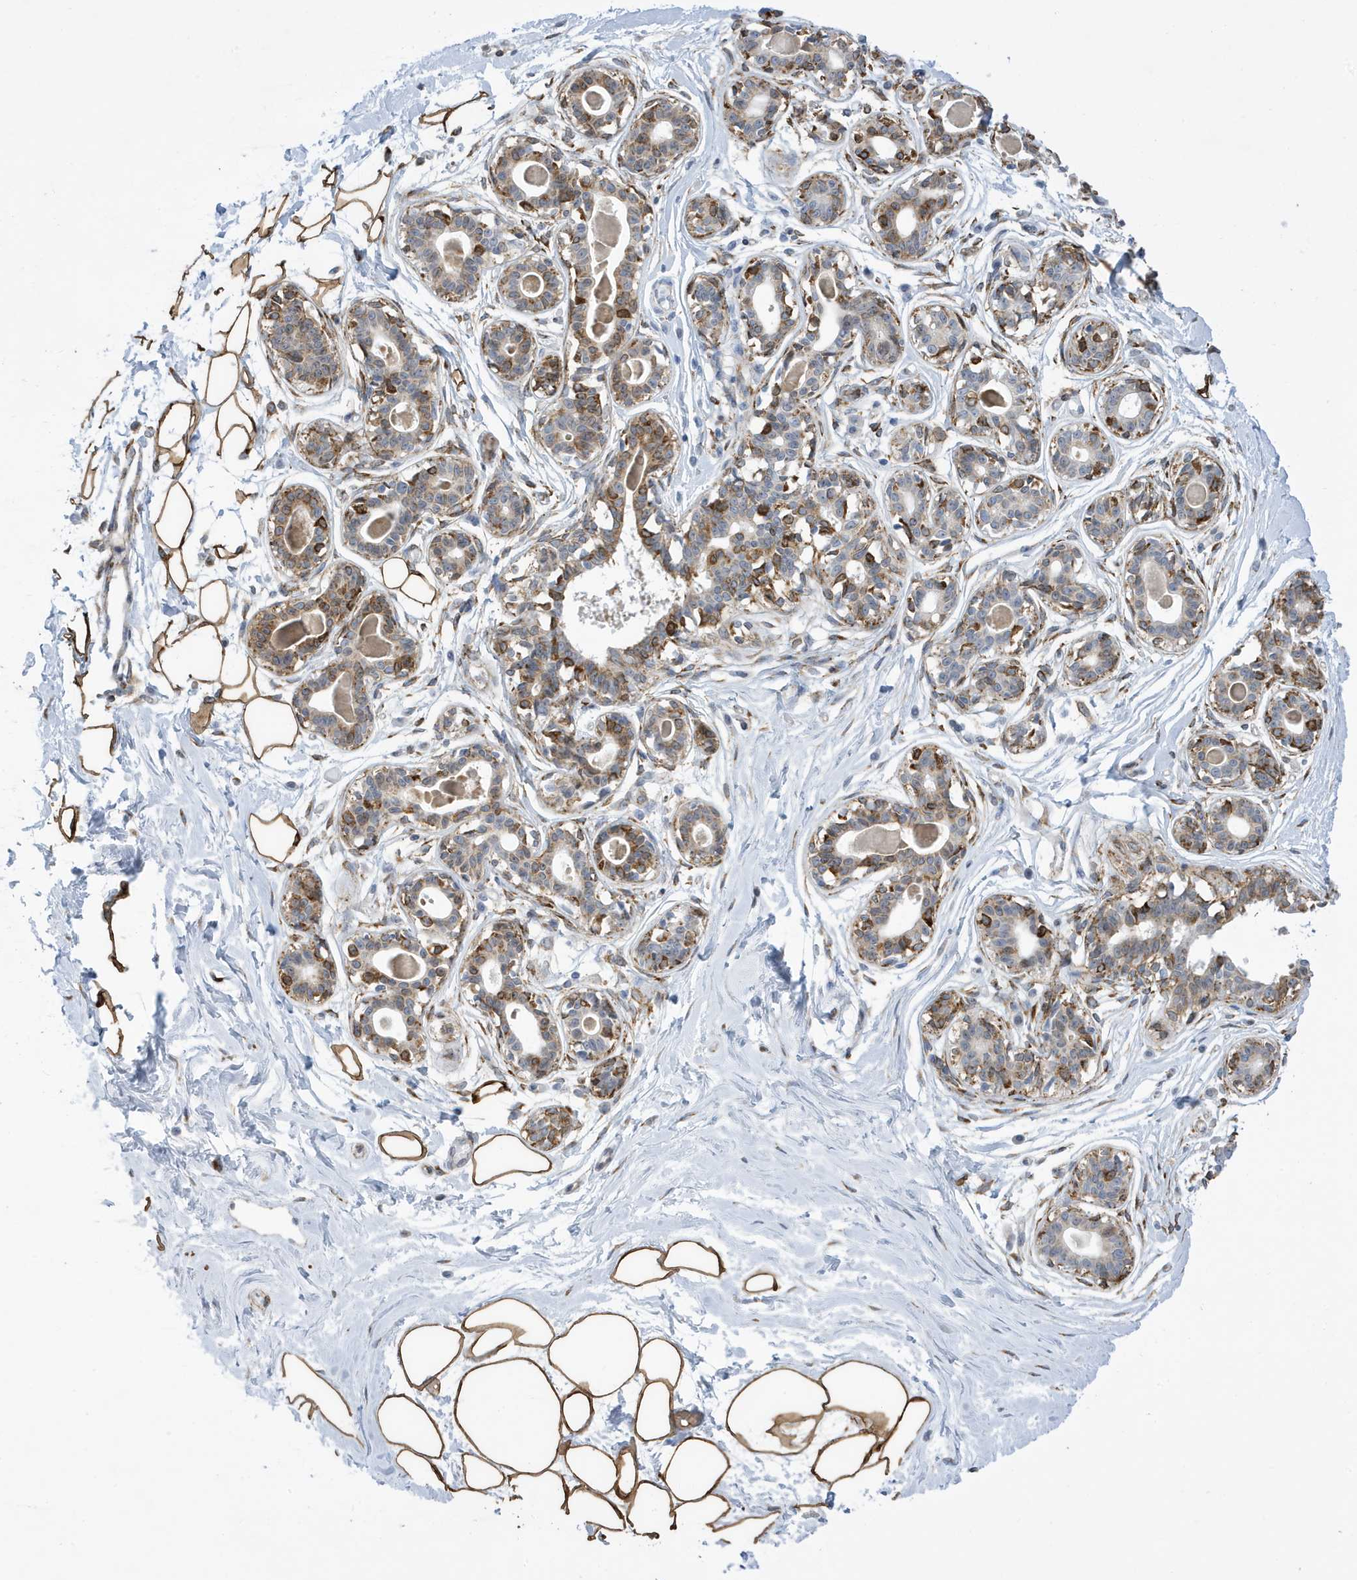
{"staining": {"intensity": "strong", "quantity": ">75%", "location": "cytoplasmic/membranous"}, "tissue": "breast", "cell_type": "Adipocytes", "image_type": "normal", "snomed": [{"axis": "morphology", "description": "Normal tissue, NOS"}, {"axis": "topography", "description": "Breast"}], "caption": "Adipocytes show strong cytoplasmic/membranous positivity in approximately >75% of cells in unremarkable breast.", "gene": "SEMA3F", "patient": {"sex": "female", "age": 45}}